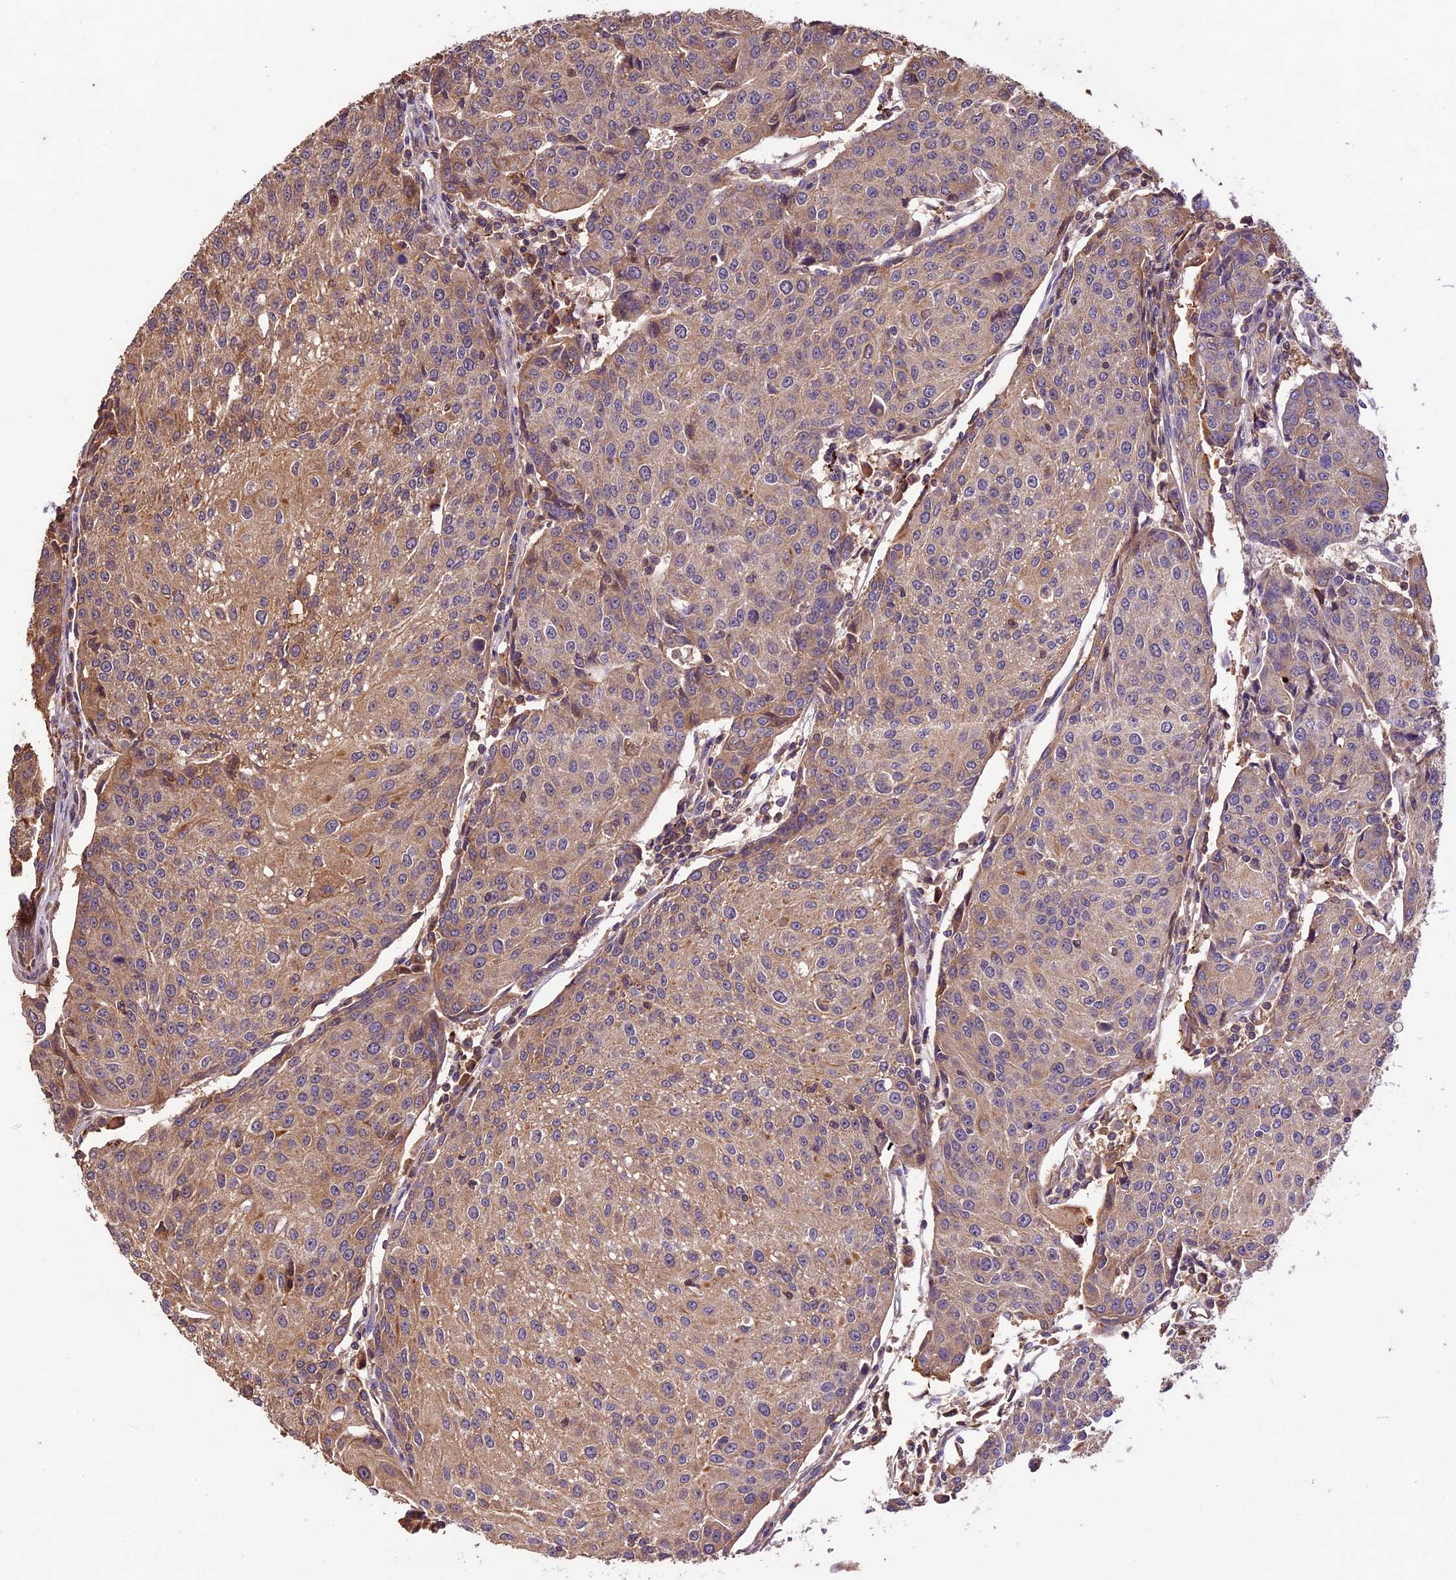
{"staining": {"intensity": "weak", "quantity": ">75%", "location": "cytoplasmic/membranous"}, "tissue": "urothelial cancer", "cell_type": "Tumor cells", "image_type": "cancer", "snomed": [{"axis": "morphology", "description": "Urothelial carcinoma, High grade"}, {"axis": "topography", "description": "Urinary bladder"}], "caption": "A high-resolution micrograph shows immunohistochemistry staining of urothelial cancer, which displays weak cytoplasmic/membranous expression in about >75% of tumor cells. The staining is performed using DAB (3,3'-diaminobenzidine) brown chromogen to label protein expression. The nuclei are counter-stained blue using hematoxylin.", "gene": "CRLF1", "patient": {"sex": "female", "age": 85}}